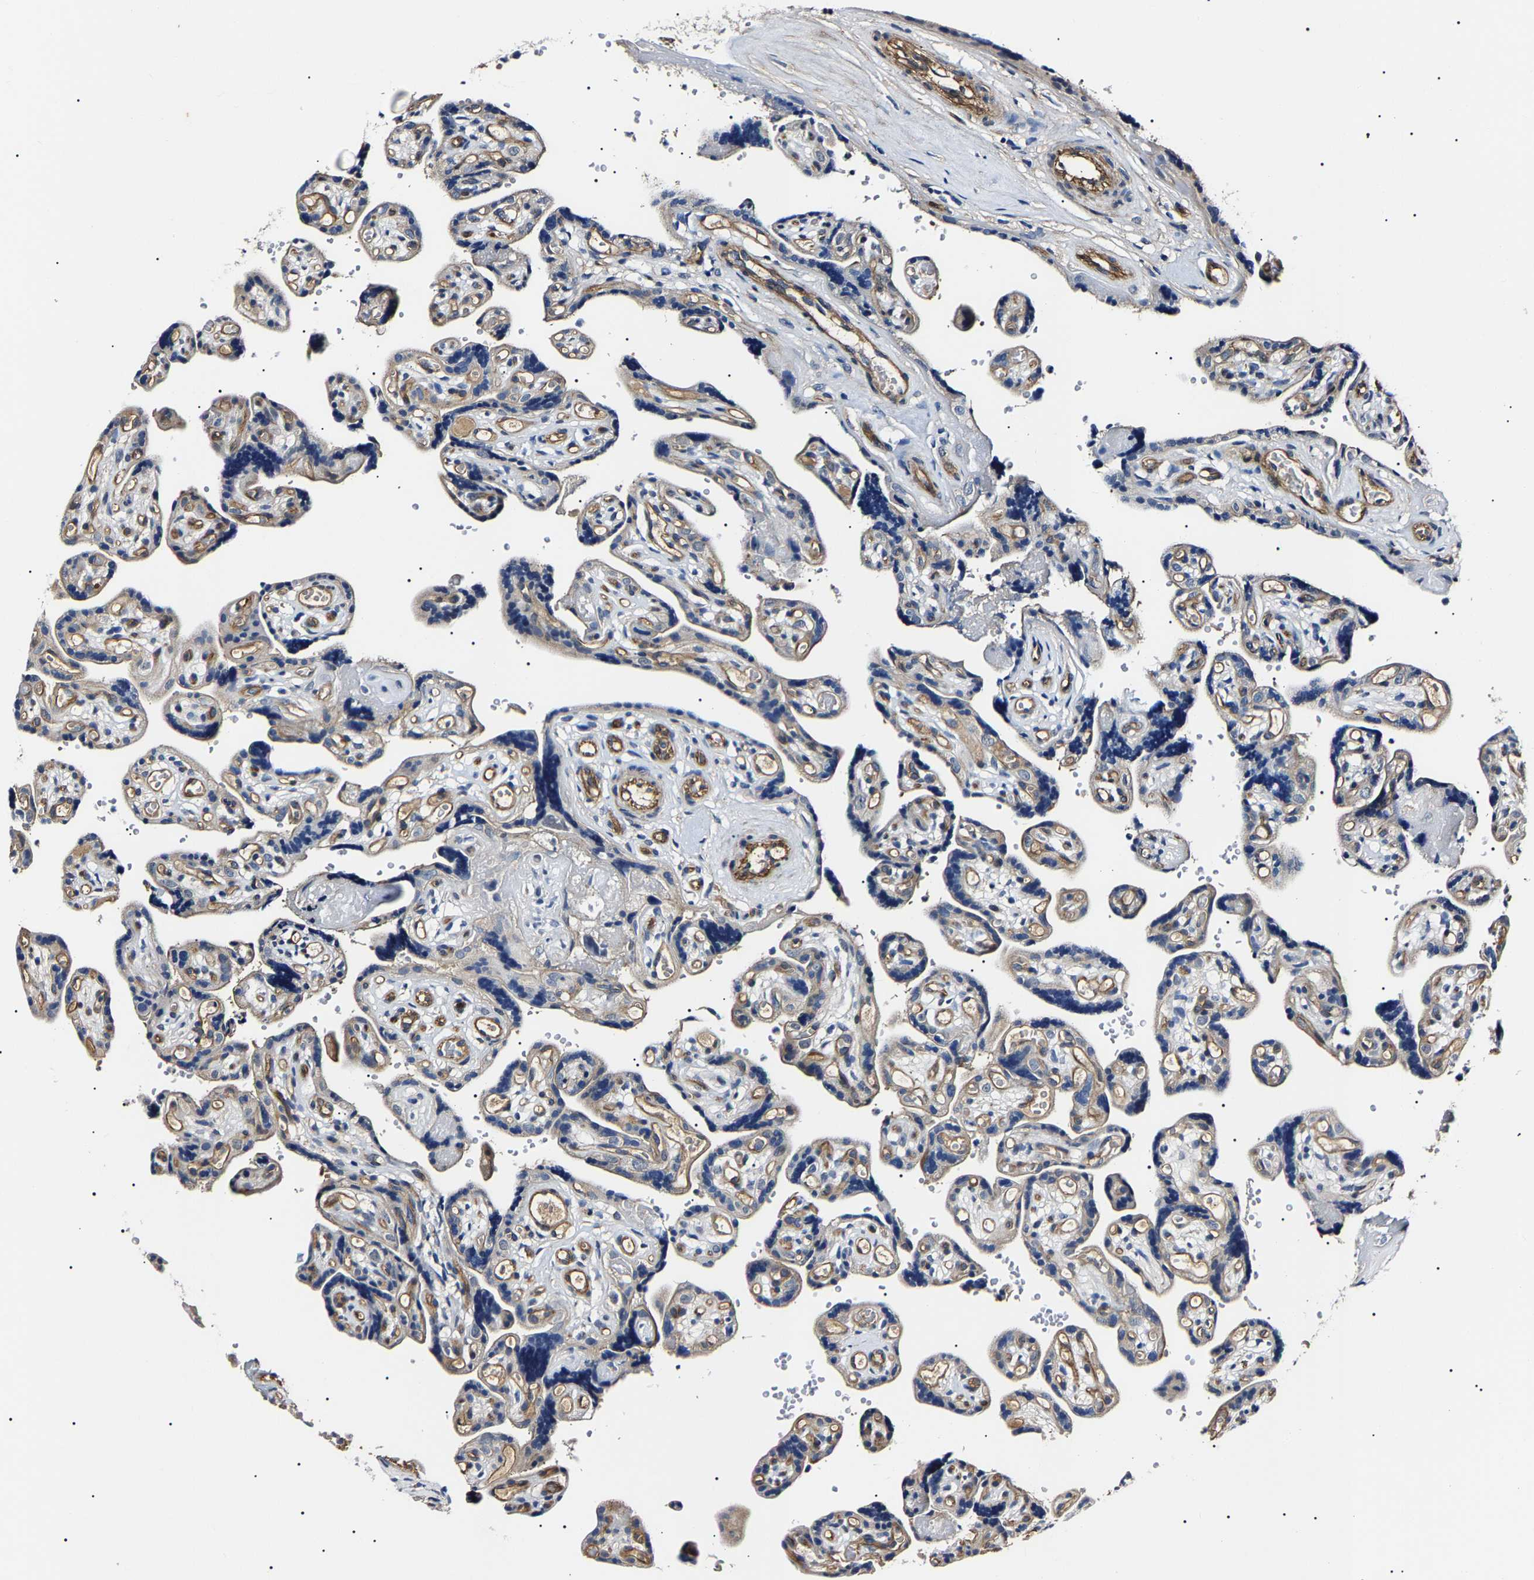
{"staining": {"intensity": "negative", "quantity": "none", "location": "none"}, "tissue": "placenta", "cell_type": "Decidual cells", "image_type": "normal", "snomed": [{"axis": "morphology", "description": "Normal tissue, NOS"}, {"axis": "topography", "description": "Placenta"}], "caption": "A high-resolution photomicrograph shows immunohistochemistry (IHC) staining of normal placenta, which reveals no significant staining in decidual cells.", "gene": "KLHL42", "patient": {"sex": "female", "age": 30}}